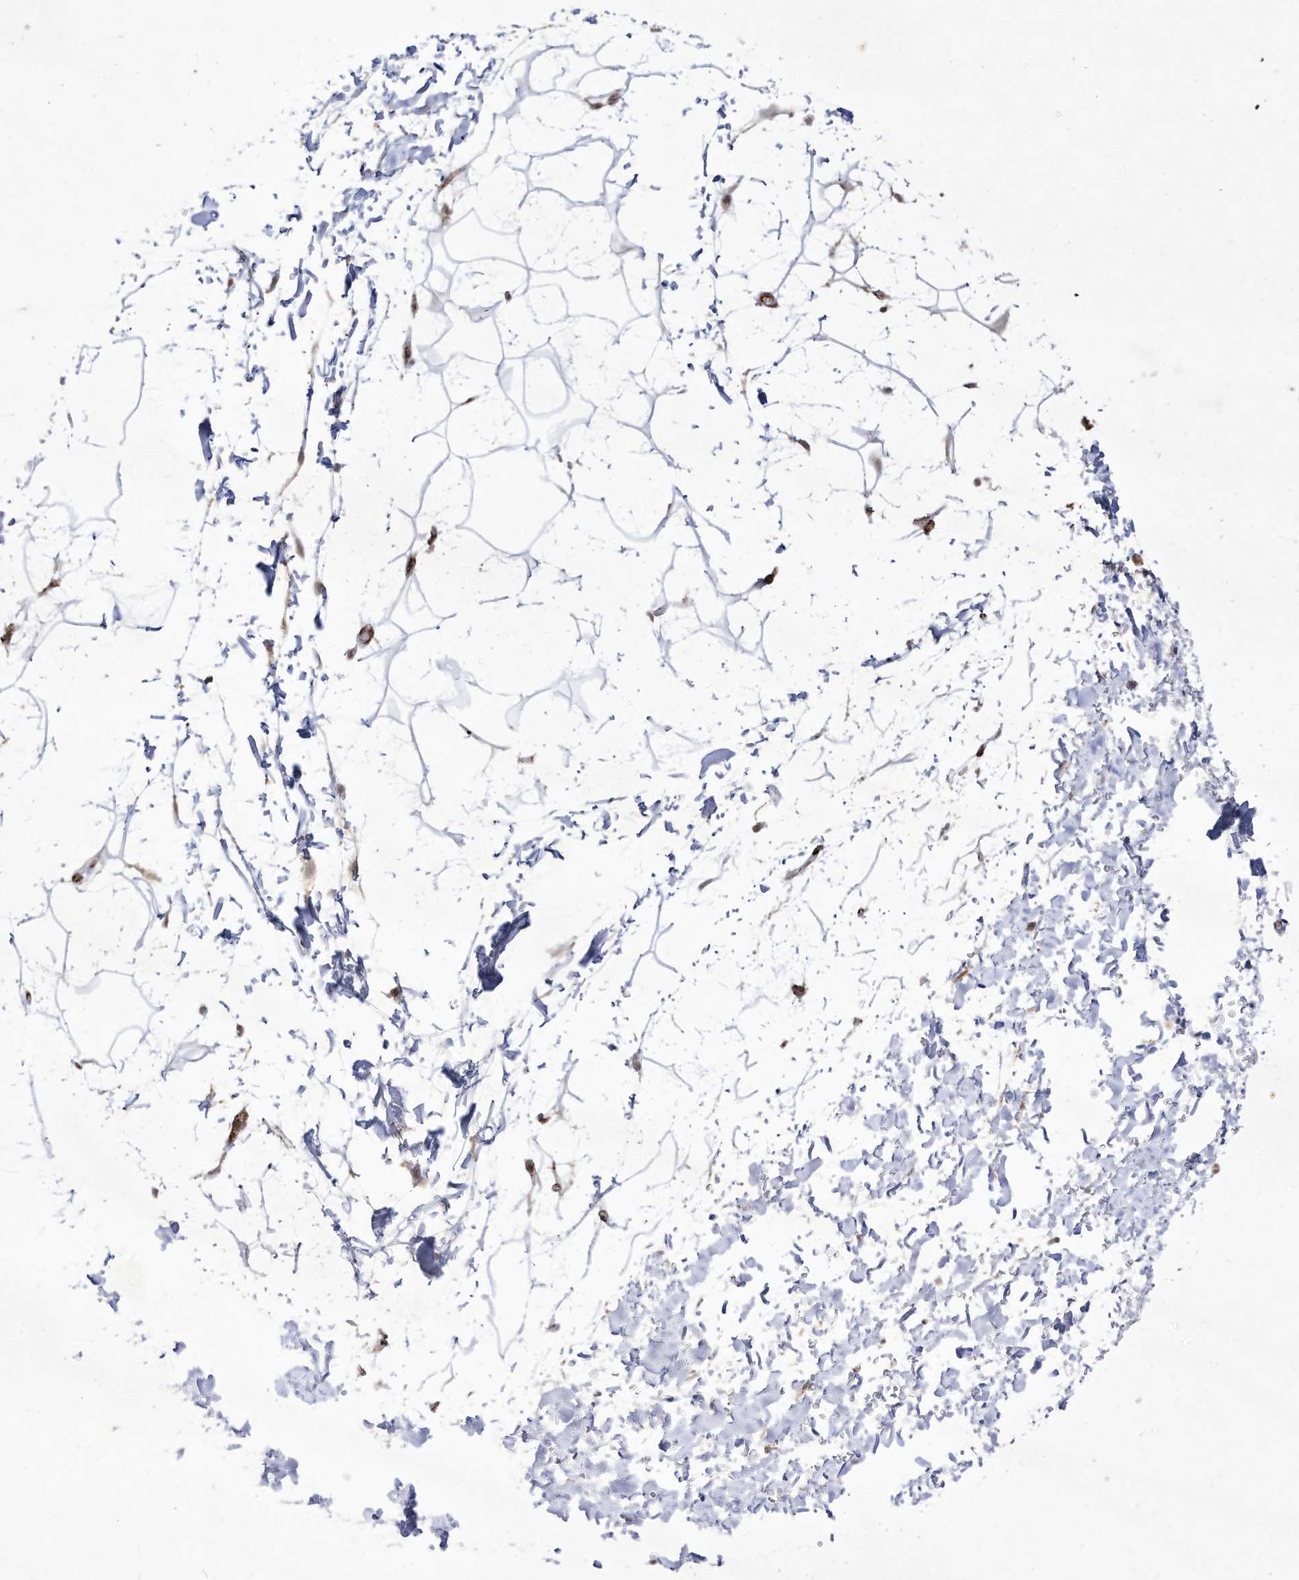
{"staining": {"intensity": "negative", "quantity": "none", "location": "none"}, "tissue": "adipose tissue", "cell_type": "Adipocytes", "image_type": "normal", "snomed": [{"axis": "morphology", "description": "Normal tissue, NOS"}, {"axis": "topography", "description": "Soft tissue"}], "caption": "IHC histopathology image of normal human adipose tissue stained for a protein (brown), which displays no expression in adipocytes.", "gene": "ZGRF1", "patient": {"sex": "male", "age": 72}}